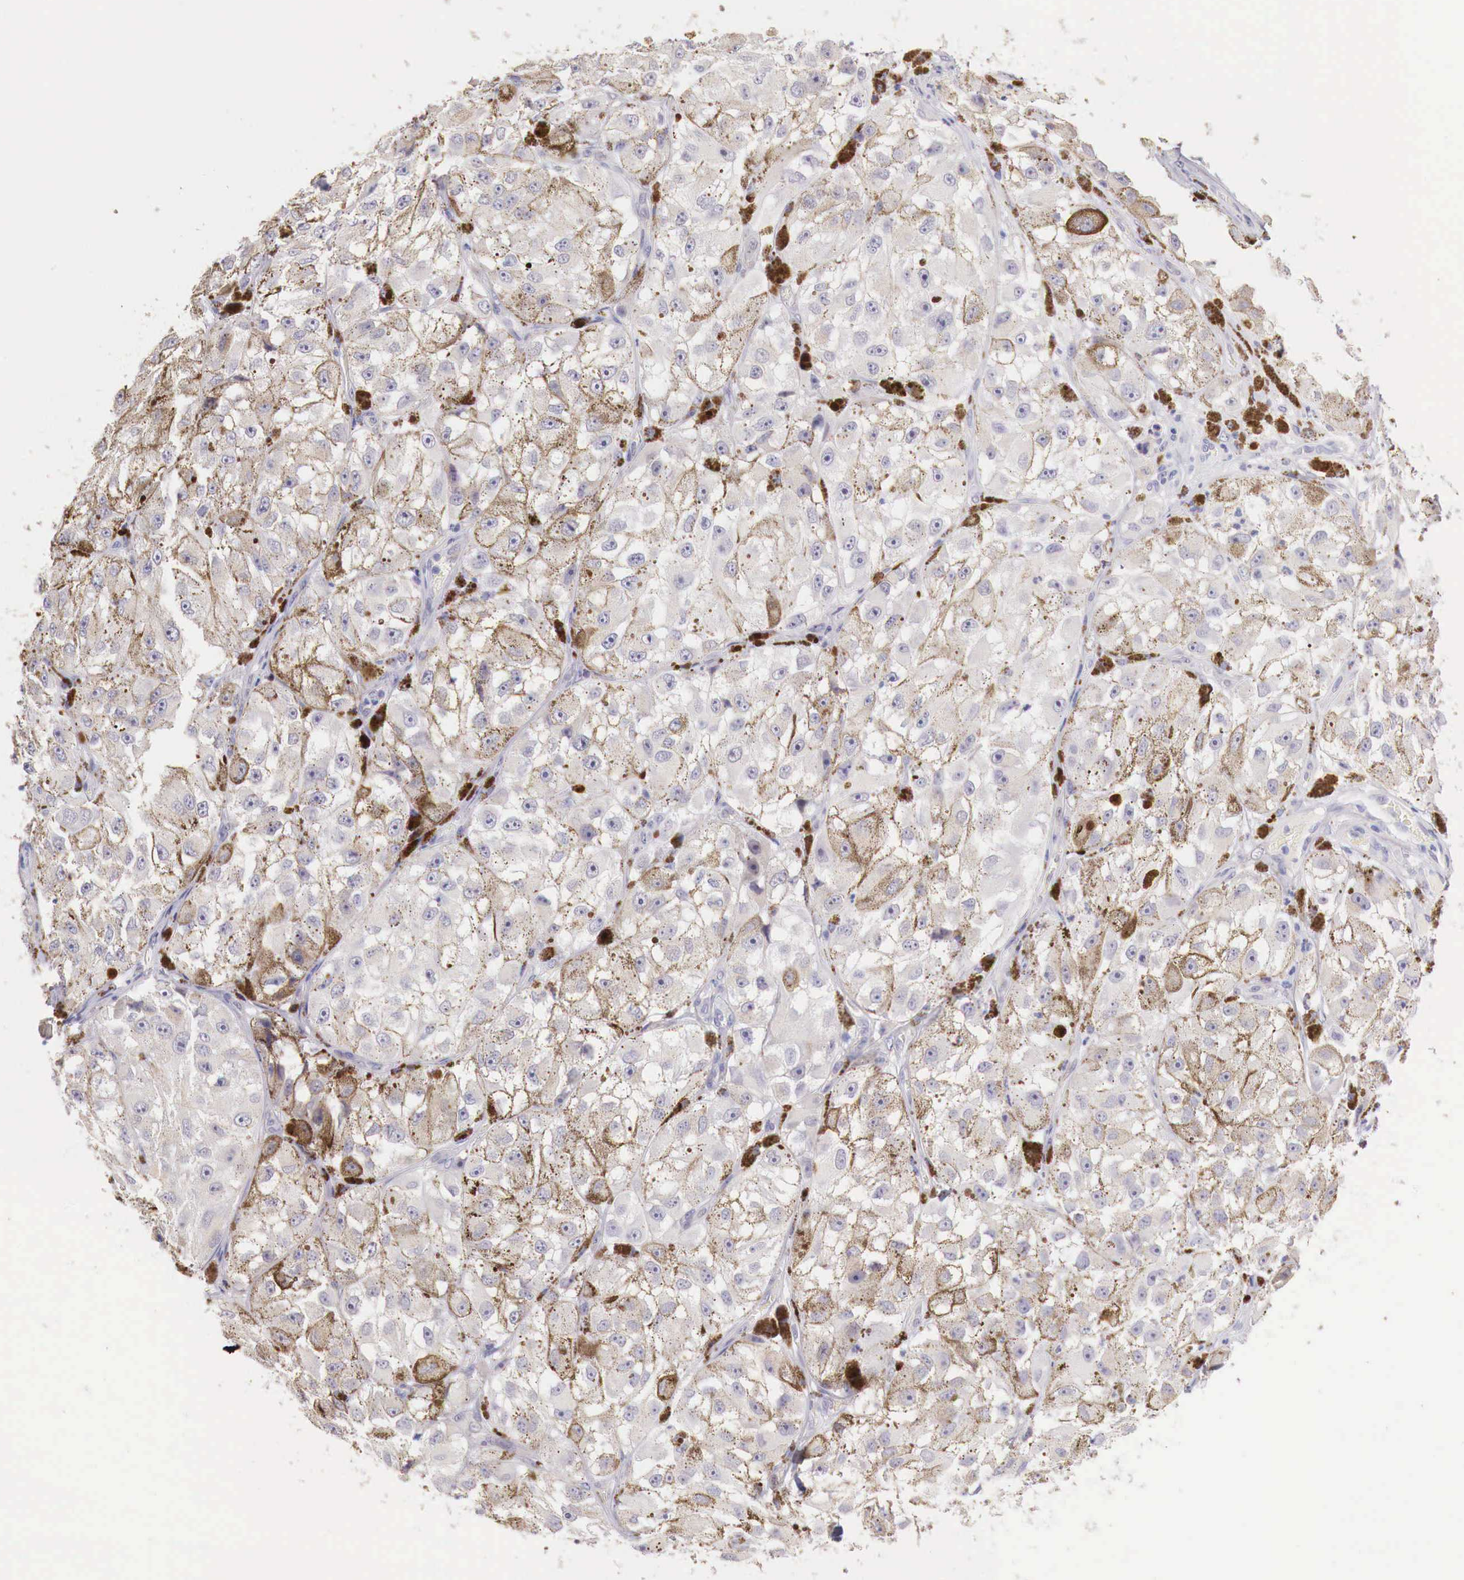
{"staining": {"intensity": "moderate", "quantity": "25%-75%", "location": "cytoplasmic/membranous"}, "tissue": "melanoma", "cell_type": "Tumor cells", "image_type": "cancer", "snomed": [{"axis": "morphology", "description": "Malignant melanoma, NOS"}, {"axis": "topography", "description": "Skin"}], "caption": "Melanoma tissue displays moderate cytoplasmic/membranous staining in about 25%-75% of tumor cells", "gene": "ITIH6", "patient": {"sex": "male", "age": 67}}